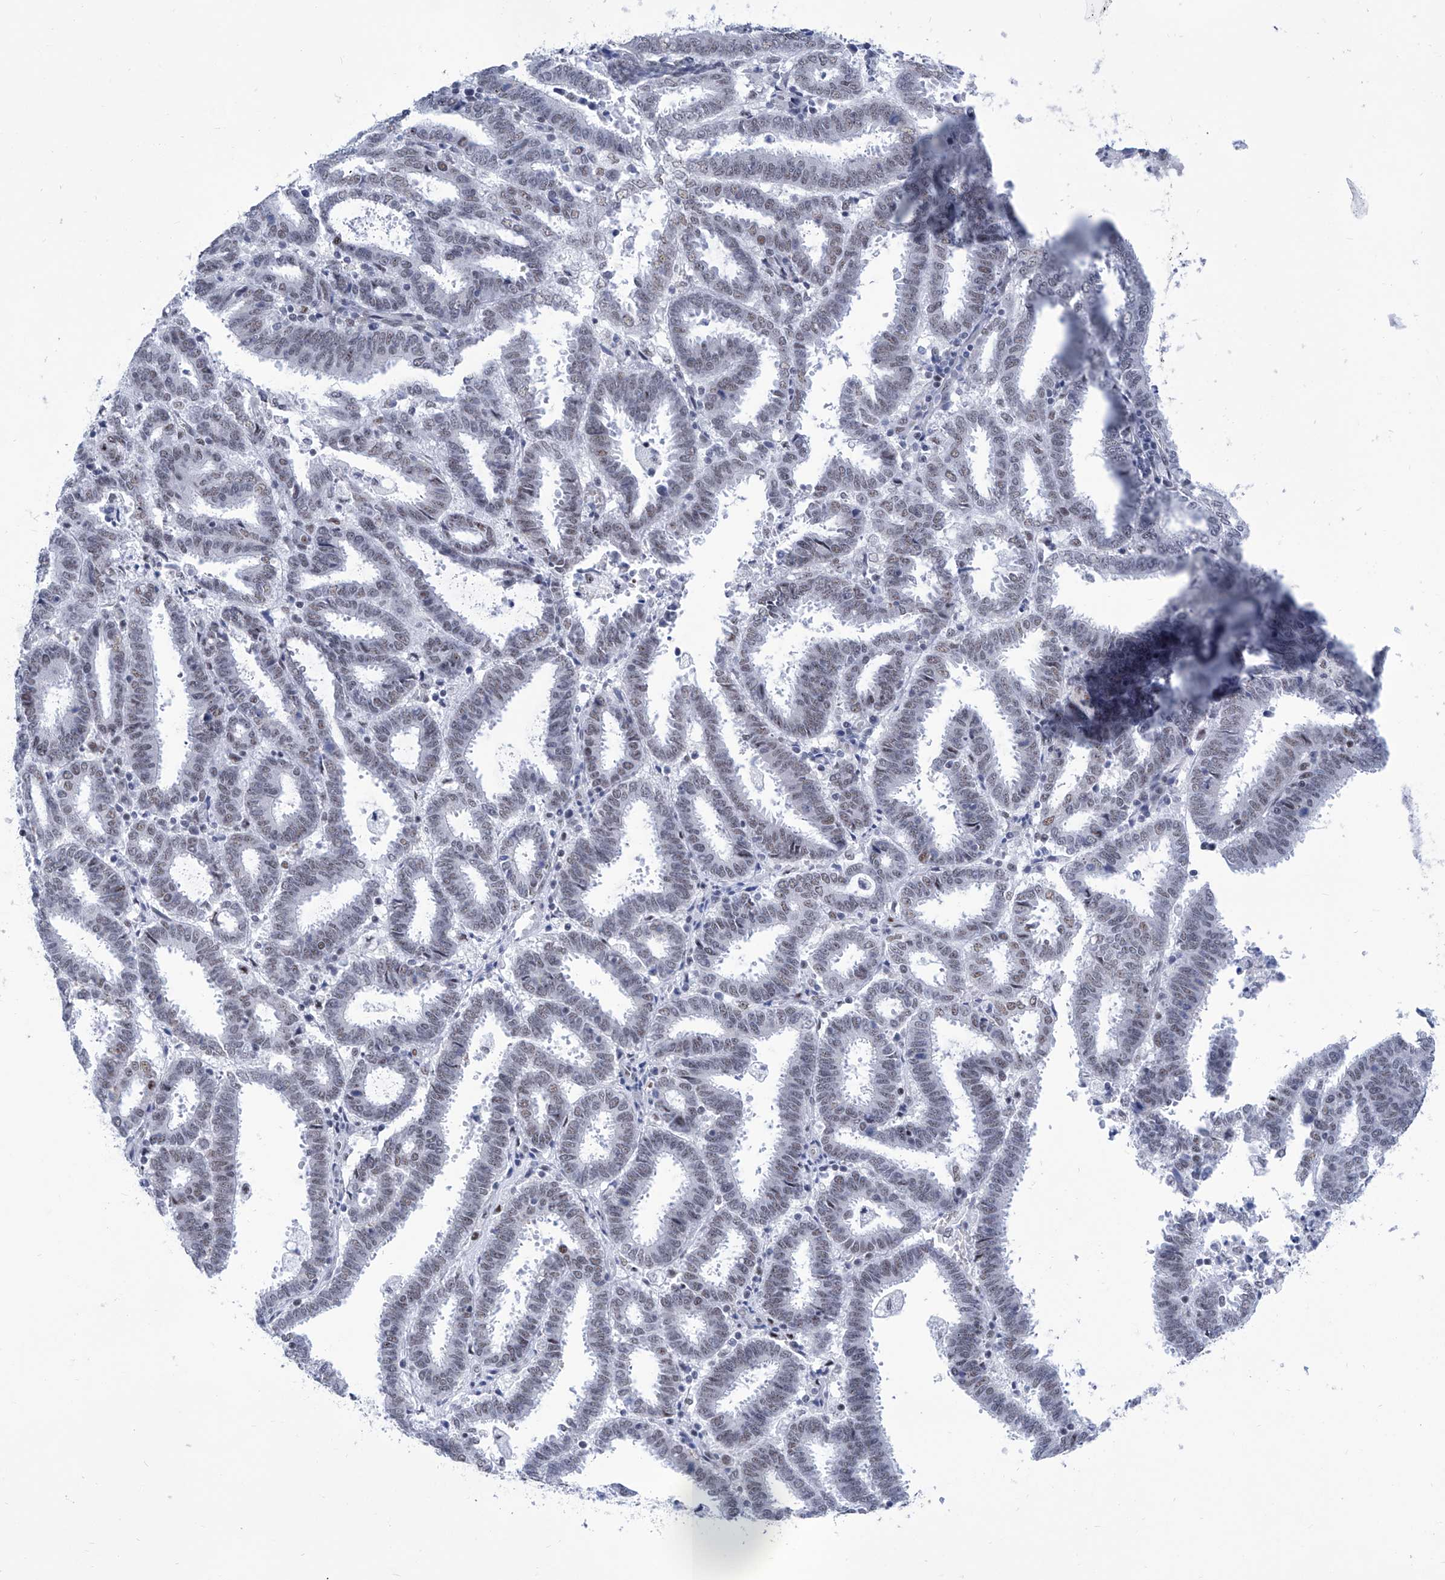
{"staining": {"intensity": "weak", "quantity": "25%-75%", "location": "nuclear"}, "tissue": "endometrial cancer", "cell_type": "Tumor cells", "image_type": "cancer", "snomed": [{"axis": "morphology", "description": "Adenocarcinoma, NOS"}, {"axis": "topography", "description": "Uterus"}], "caption": "Human endometrial cancer (adenocarcinoma) stained with a protein marker exhibits weak staining in tumor cells.", "gene": "SART1", "patient": {"sex": "female", "age": 83}}